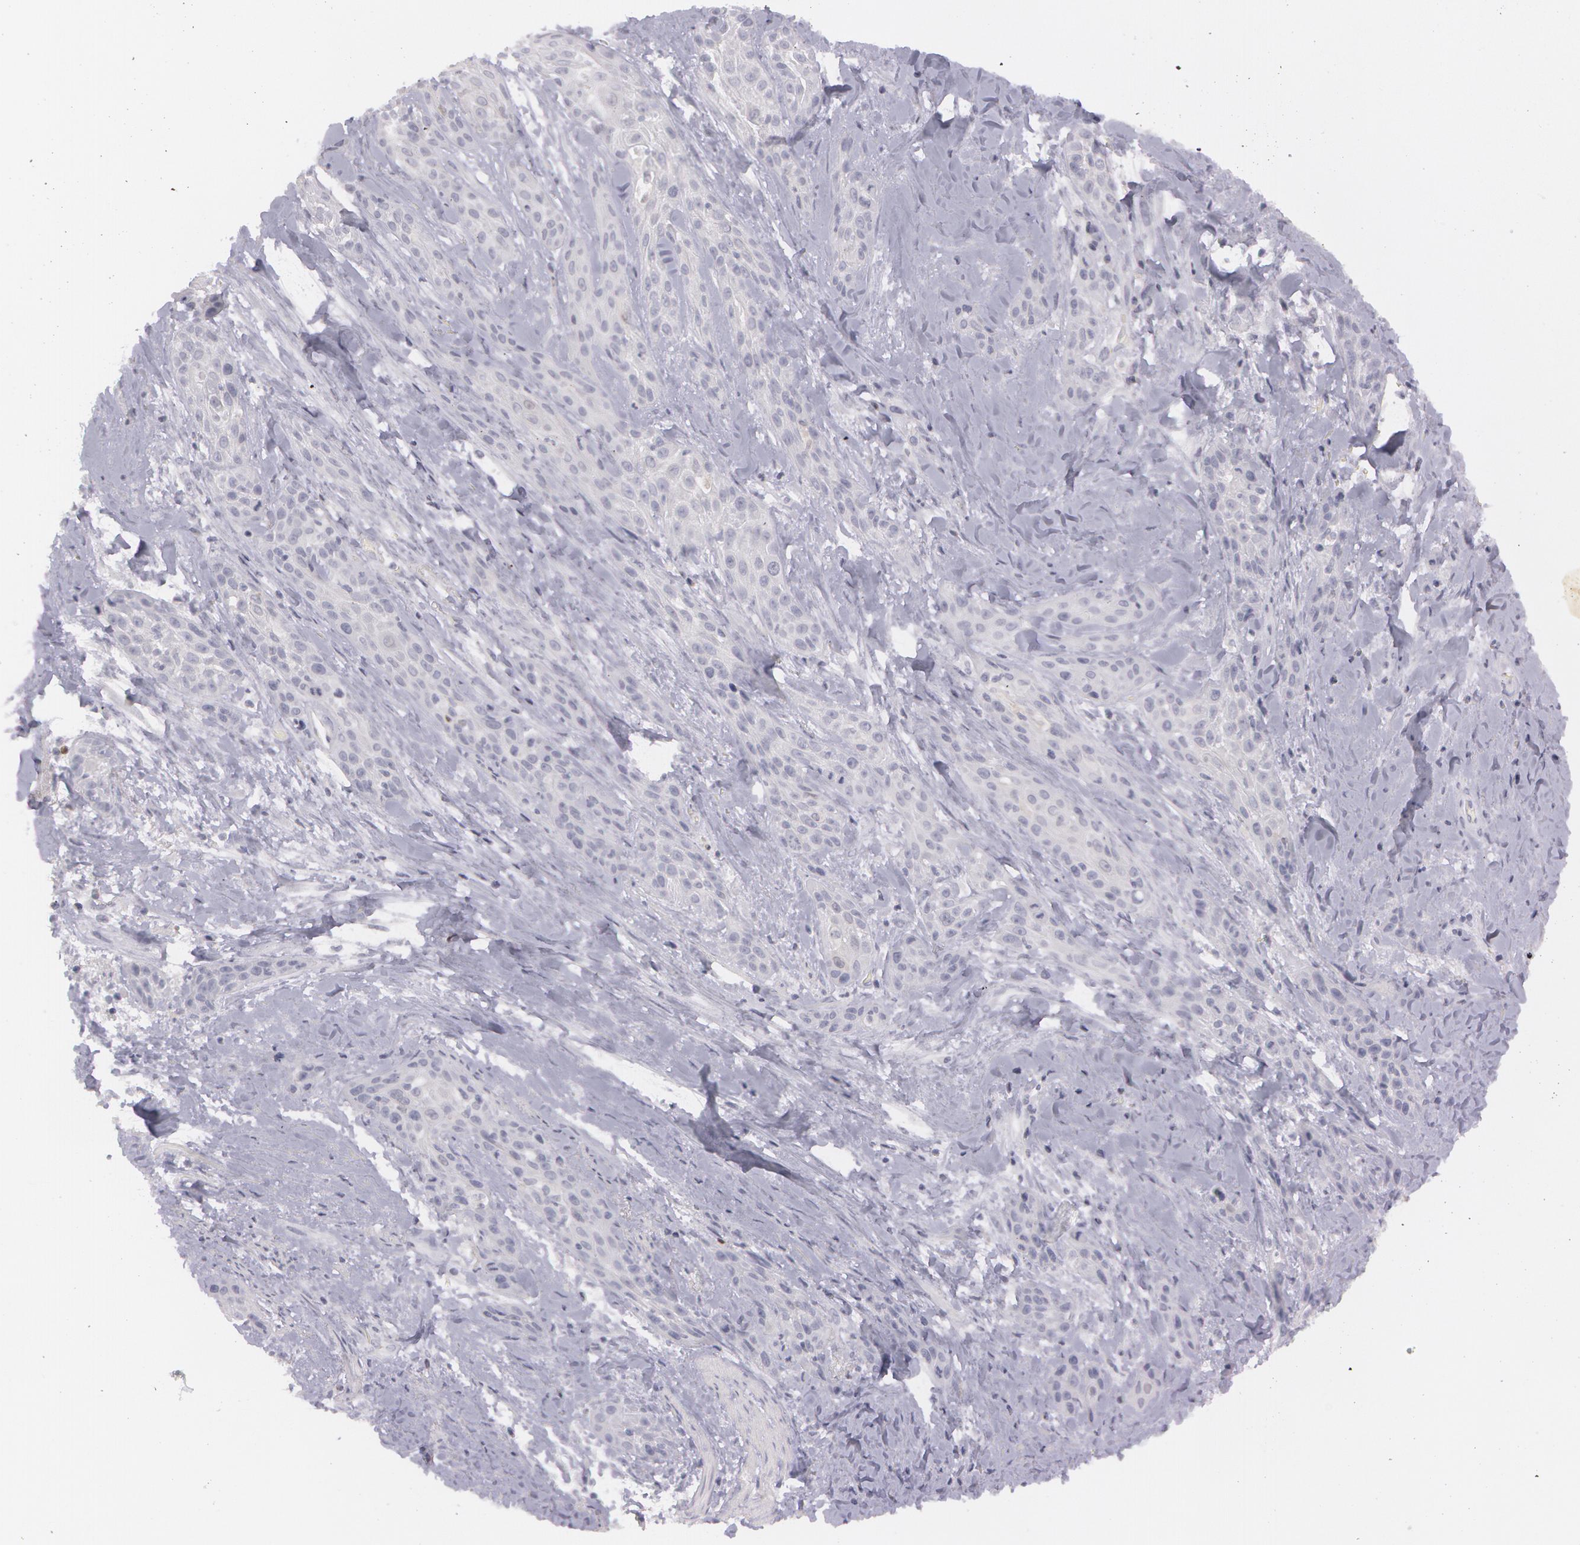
{"staining": {"intensity": "negative", "quantity": "none", "location": "none"}, "tissue": "skin cancer", "cell_type": "Tumor cells", "image_type": "cancer", "snomed": [{"axis": "morphology", "description": "Squamous cell carcinoma, NOS"}, {"axis": "topography", "description": "Skin"}, {"axis": "topography", "description": "Anal"}], "caption": "This photomicrograph is of skin cancer stained with immunohistochemistry (IHC) to label a protein in brown with the nuclei are counter-stained blue. There is no staining in tumor cells.", "gene": "IL1RN", "patient": {"sex": "male", "age": 64}}